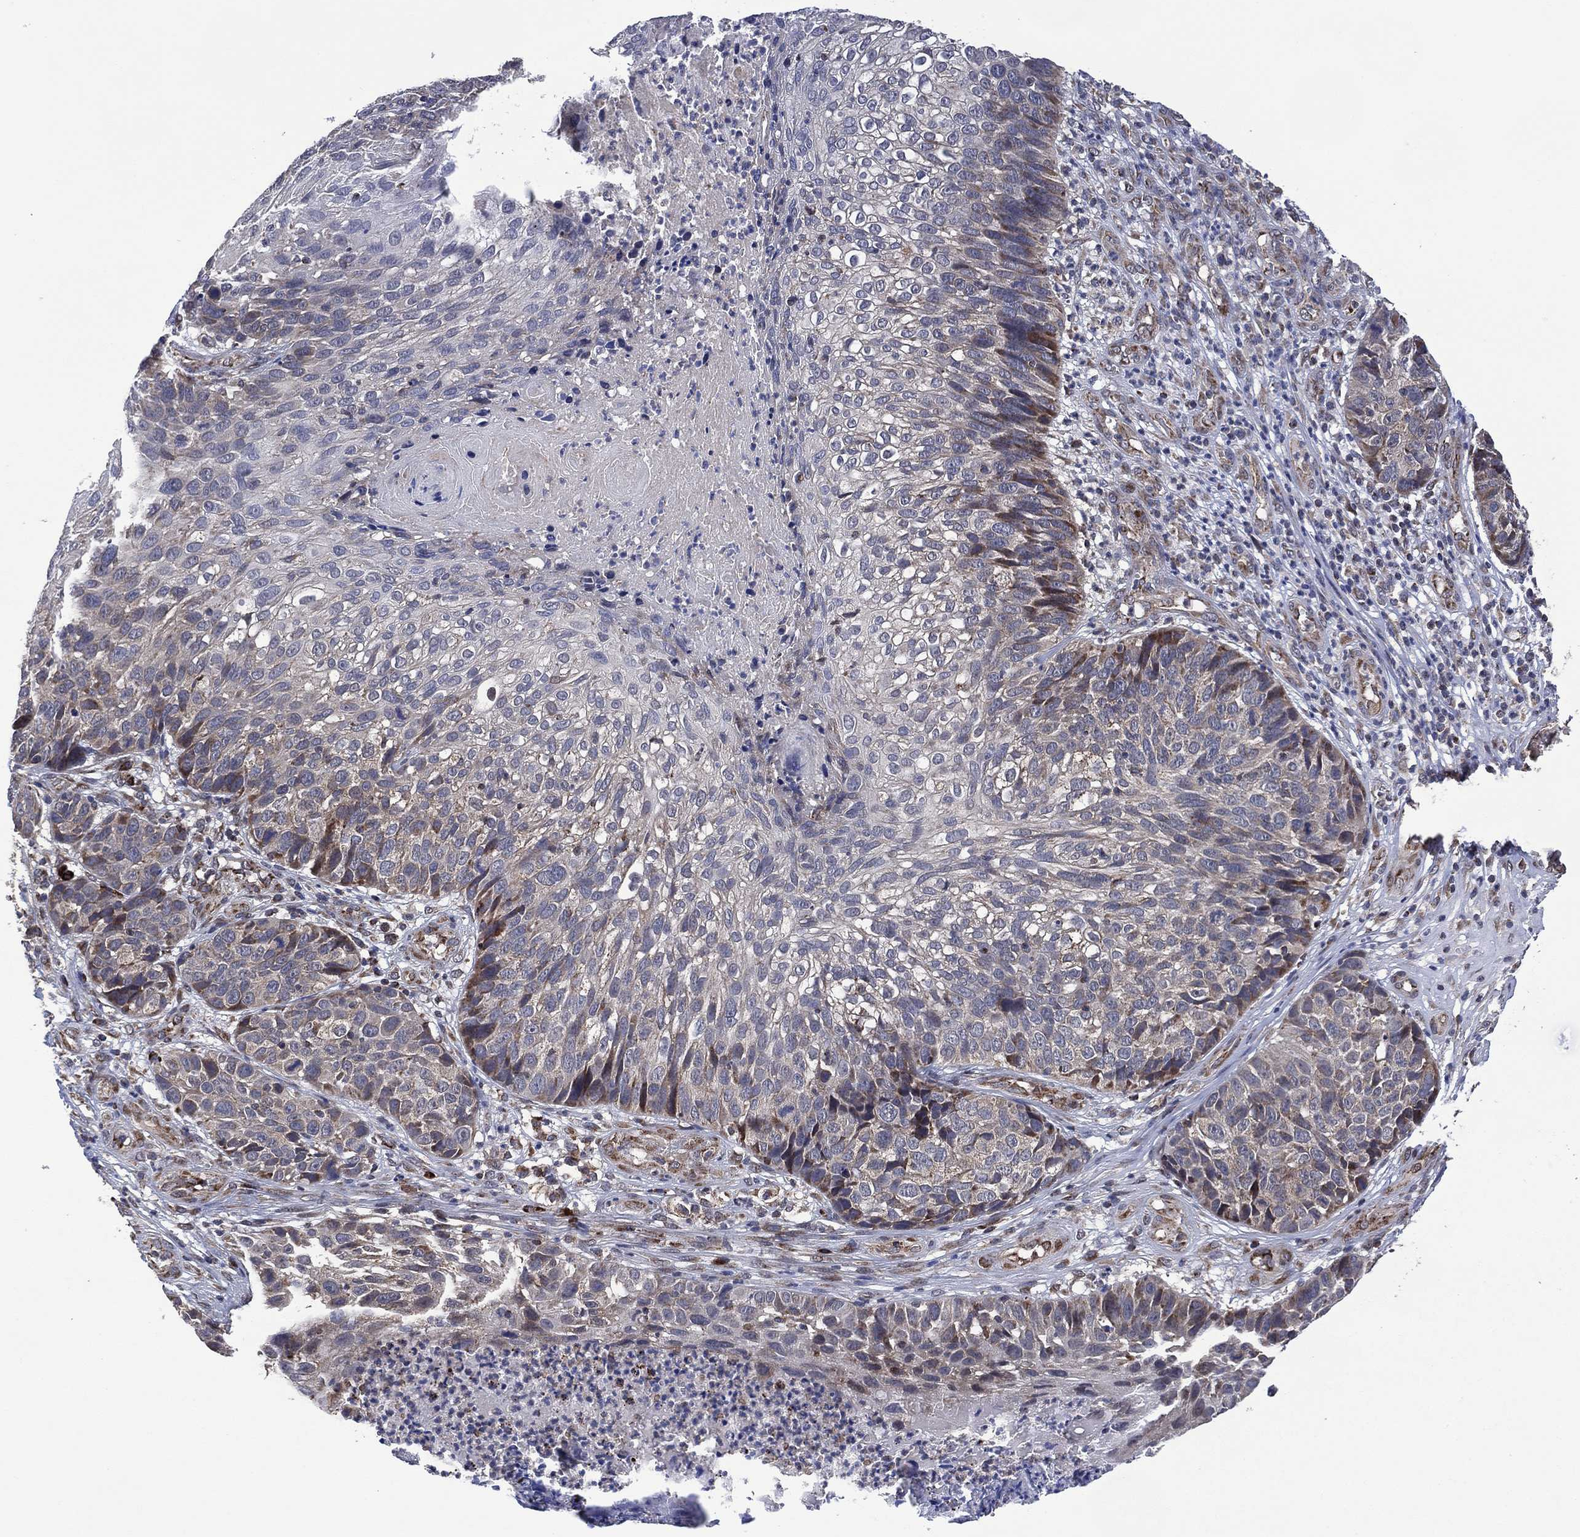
{"staining": {"intensity": "negative", "quantity": "none", "location": "none"}, "tissue": "skin cancer", "cell_type": "Tumor cells", "image_type": "cancer", "snomed": [{"axis": "morphology", "description": "Squamous cell carcinoma, NOS"}, {"axis": "topography", "description": "Skin"}], "caption": "Tumor cells show no significant protein expression in skin cancer.", "gene": "HTD2", "patient": {"sex": "male", "age": 92}}